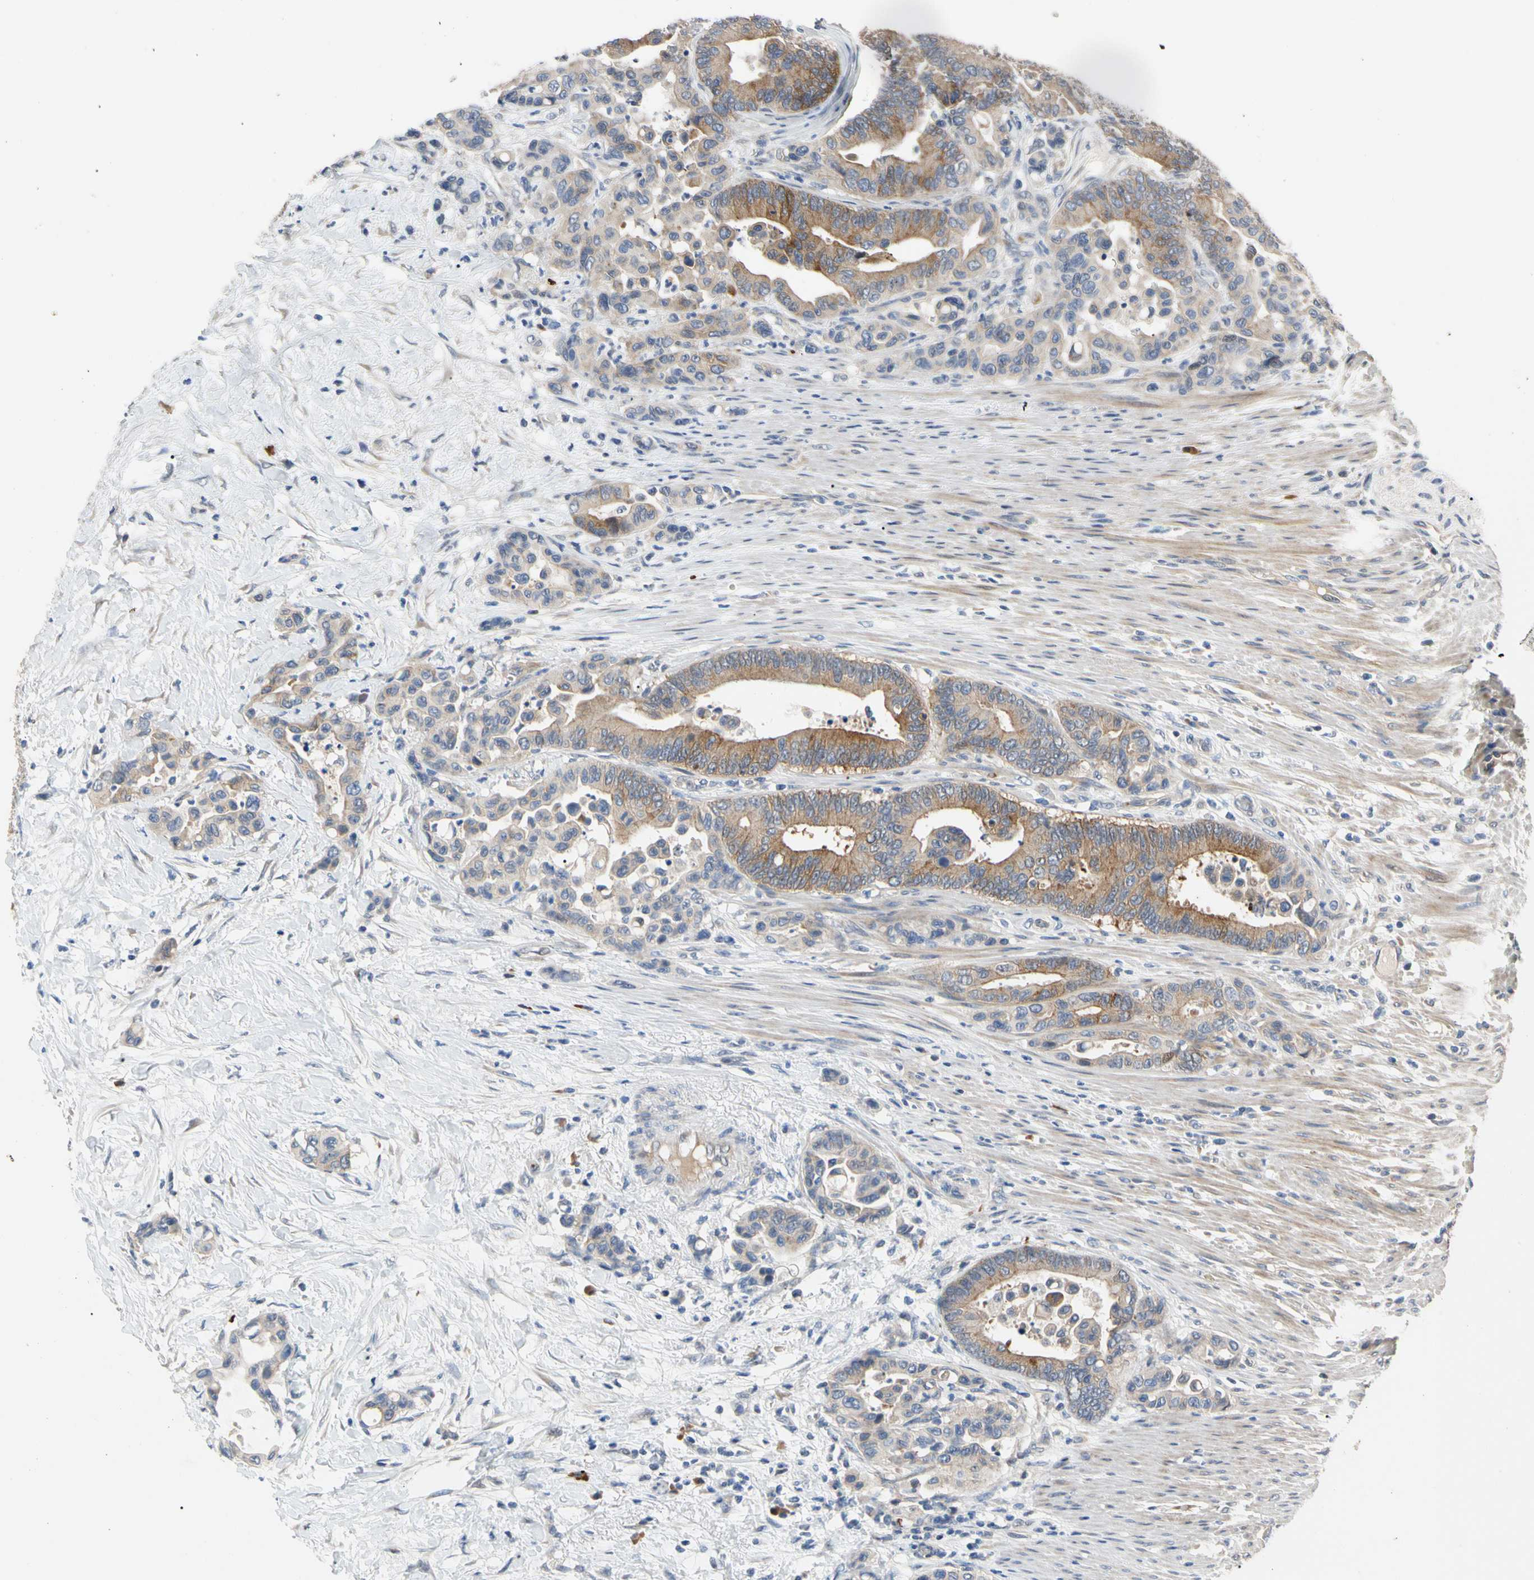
{"staining": {"intensity": "moderate", "quantity": ">75%", "location": "cytoplasmic/membranous"}, "tissue": "colorectal cancer", "cell_type": "Tumor cells", "image_type": "cancer", "snomed": [{"axis": "morphology", "description": "Normal tissue, NOS"}, {"axis": "morphology", "description": "Adenocarcinoma, NOS"}, {"axis": "topography", "description": "Colon"}], "caption": "Immunohistochemistry histopathology image of neoplastic tissue: colorectal cancer stained using immunohistochemistry demonstrates medium levels of moderate protein expression localized specifically in the cytoplasmic/membranous of tumor cells, appearing as a cytoplasmic/membranous brown color.", "gene": "HMGCR", "patient": {"sex": "male", "age": 82}}